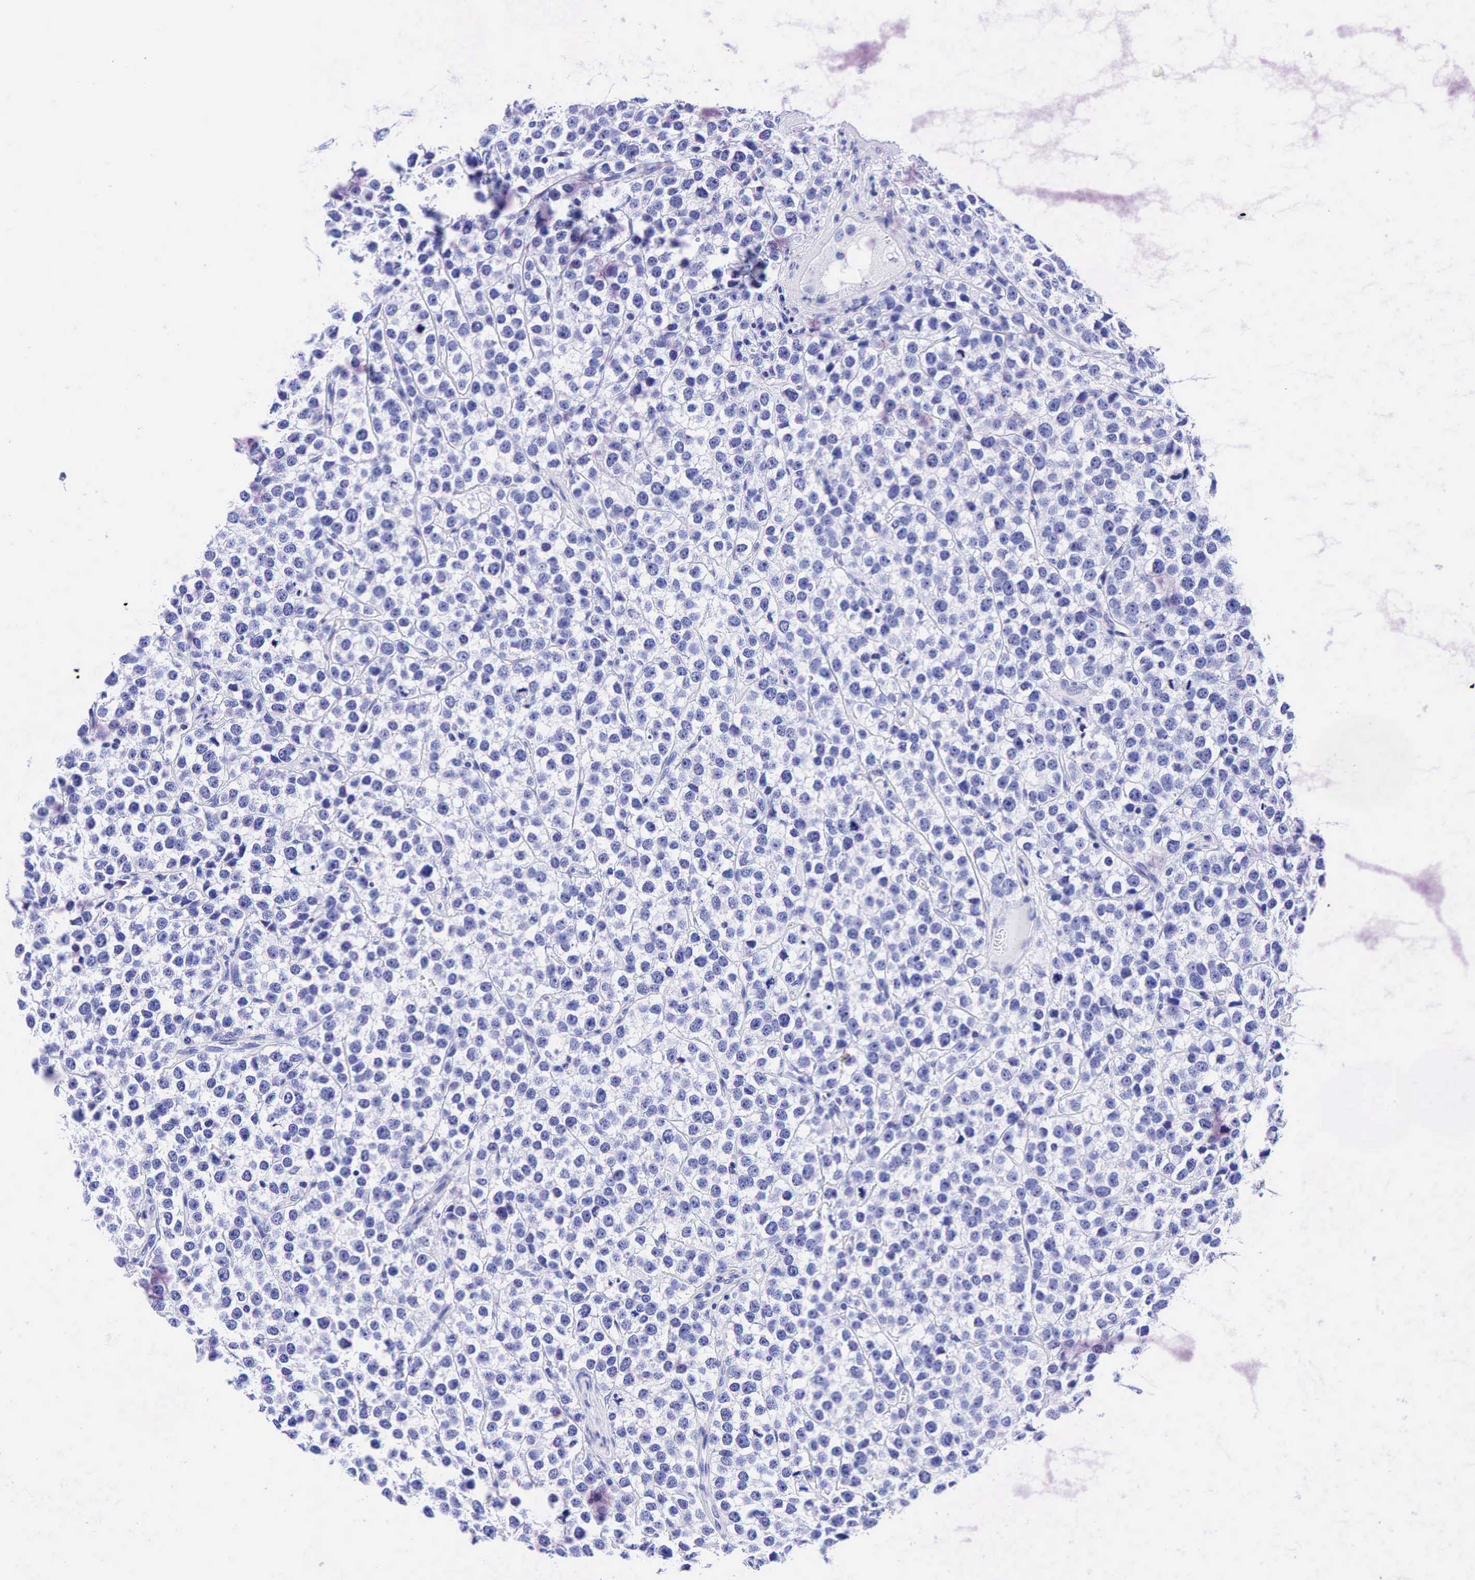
{"staining": {"intensity": "negative", "quantity": "none", "location": "none"}, "tissue": "testis cancer", "cell_type": "Tumor cells", "image_type": "cancer", "snomed": [{"axis": "morphology", "description": "Seminoma, NOS"}, {"axis": "topography", "description": "Testis"}], "caption": "Tumor cells are negative for protein expression in human testis cancer.", "gene": "ESR1", "patient": {"sex": "male", "age": 25}}